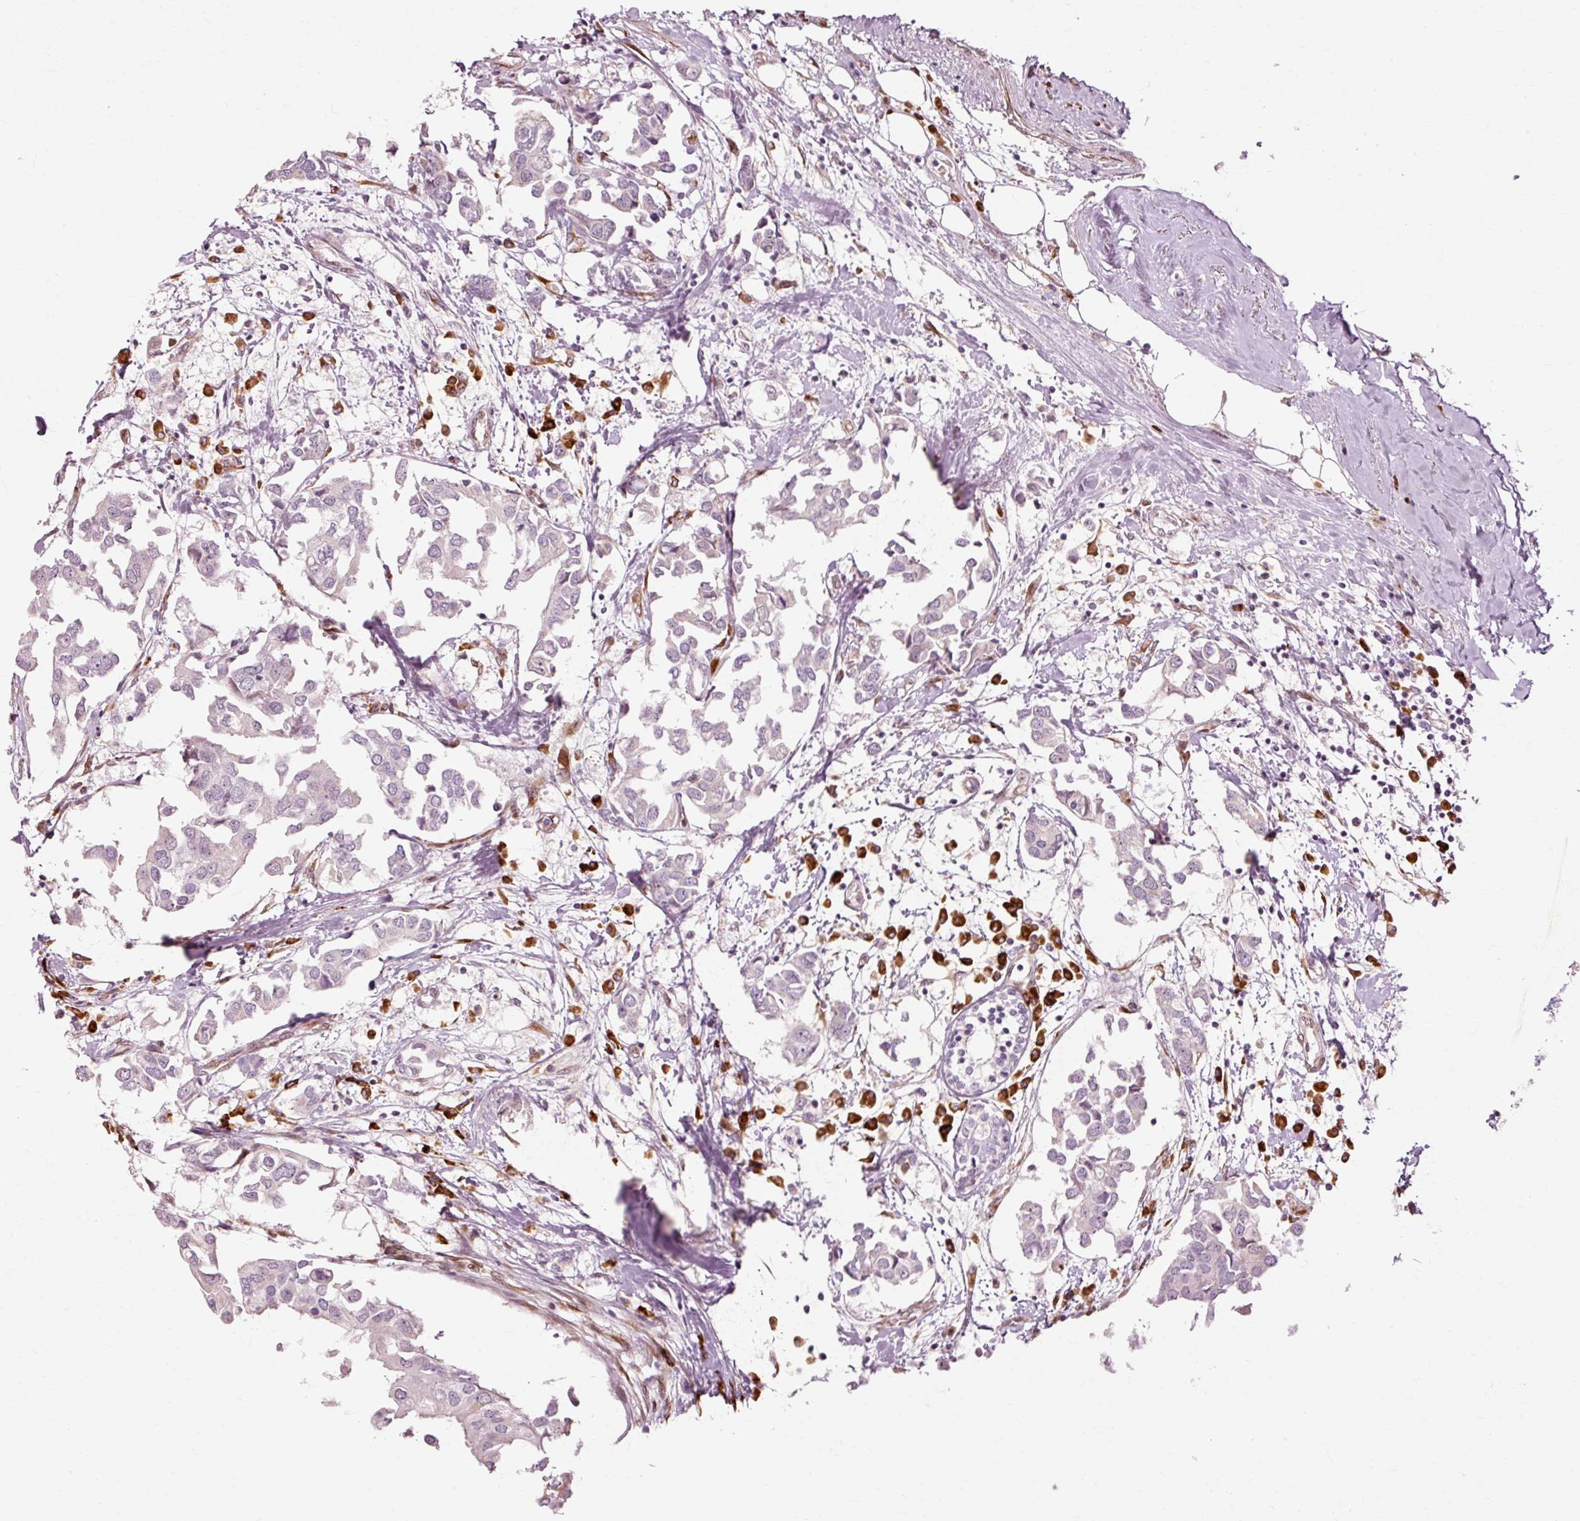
{"staining": {"intensity": "negative", "quantity": "none", "location": "none"}, "tissue": "breast cancer", "cell_type": "Tumor cells", "image_type": "cancer", "snomed": [{"axis": "morphology", "description": "Duct carcinoma"}, {"axis": "topography", "description": "Breast"}], "caption": "Immunohistochemistry of human breast intraductal carcinoma exhibits no staining in tumor cells.", "gene": "RGPD5", "patient": {"sex": "female", "age": 83}}